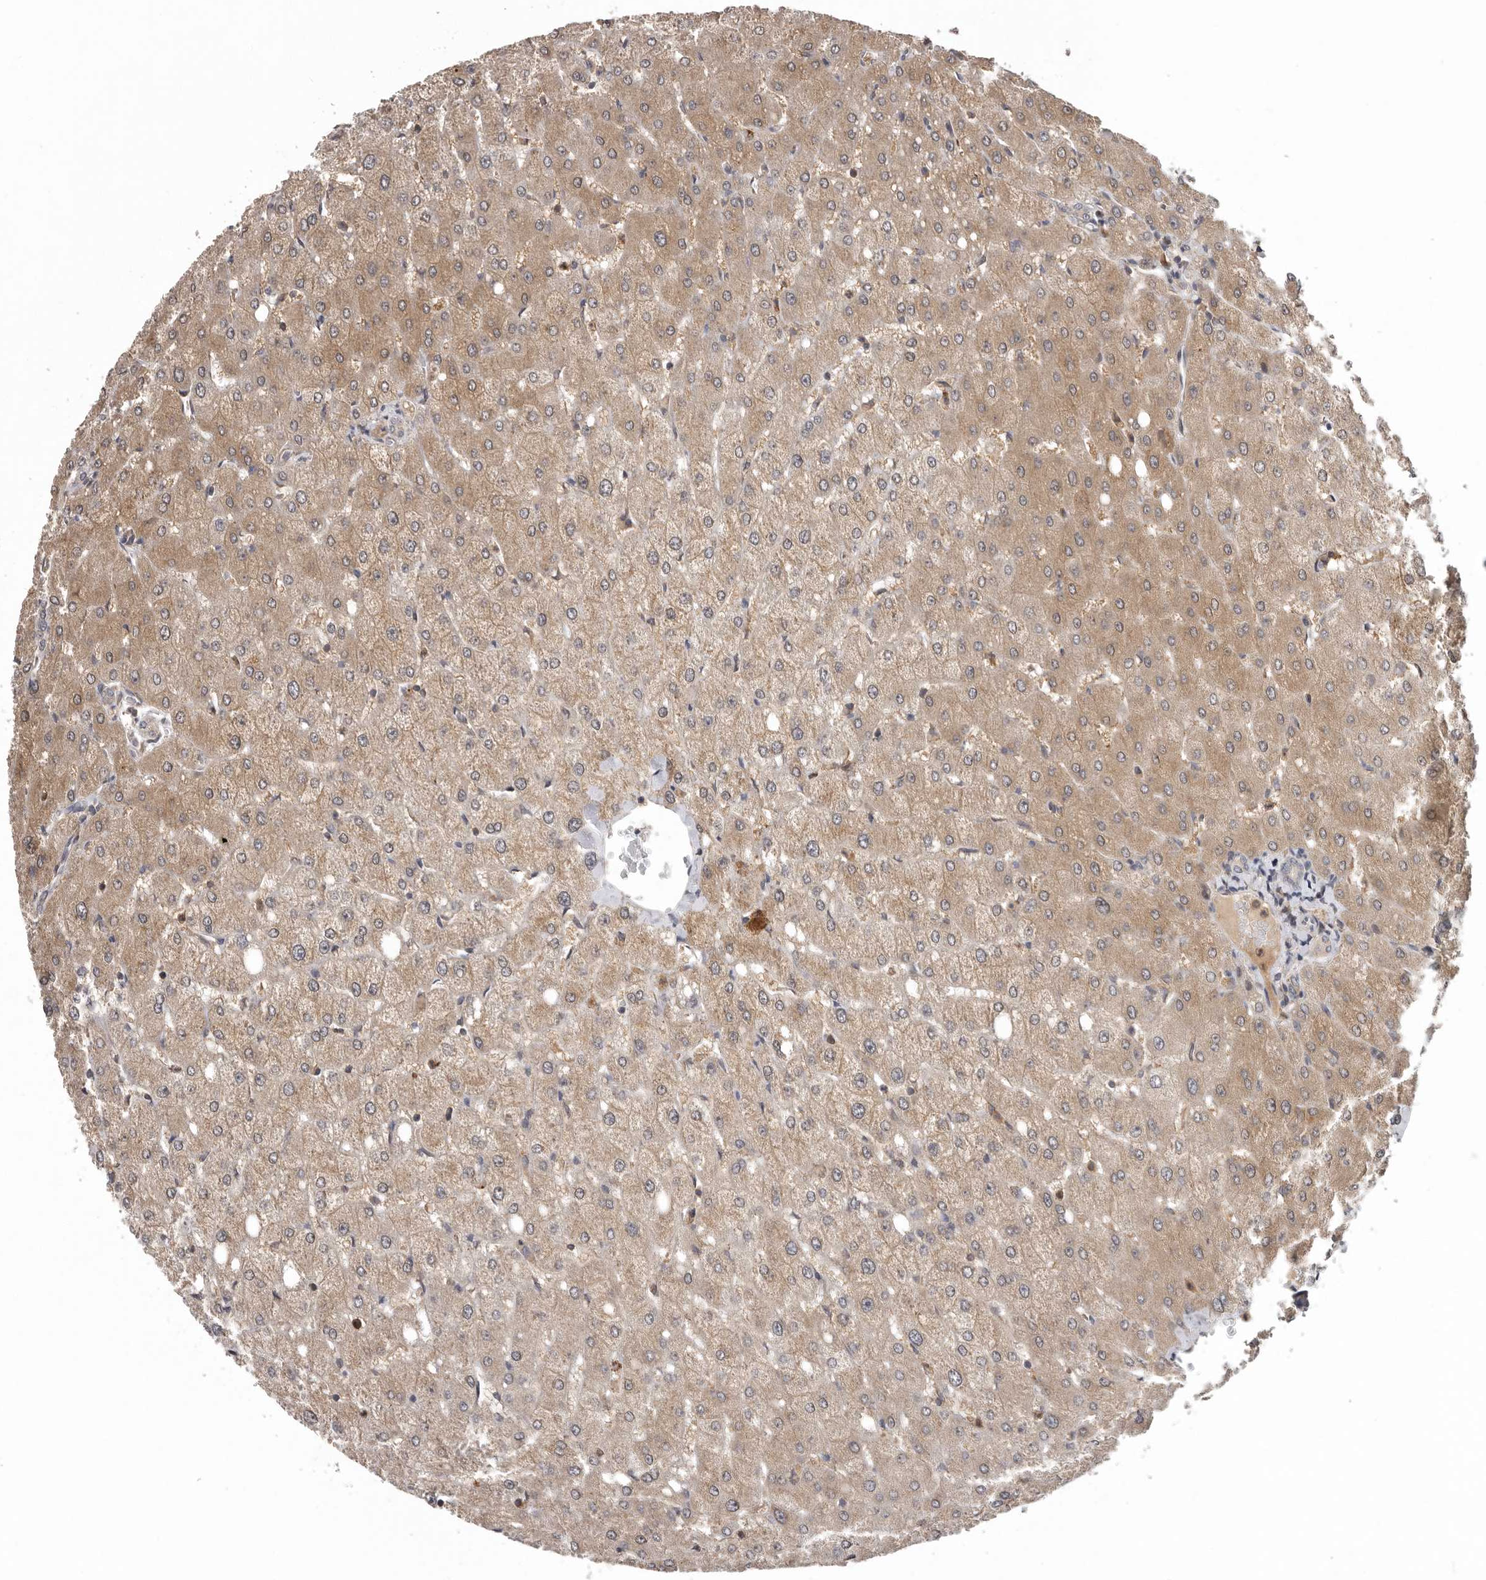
{"staining": {"intensity": "negative", "quantity": "none", "location": "none"}, "tissue": "liver", "cell_type": "Cholangiocytes", "image_type": "normal", "snomed": [{"axis": "morphology", "description": "Normal tissue, NOS"}, {"axis": "topography", "description": "Liver"}], "caption": "High power microscopy photomicrograph of an IHC image of normal liver, revealing no significant positivity in cholangiocytes. (Stains: DAB IHC with hematoxylin counter stain, Microscopy: brightfield microscopy at high magnification).", "gene": "RALGPS2", "patient": {"sex": "female", "age": 54}}